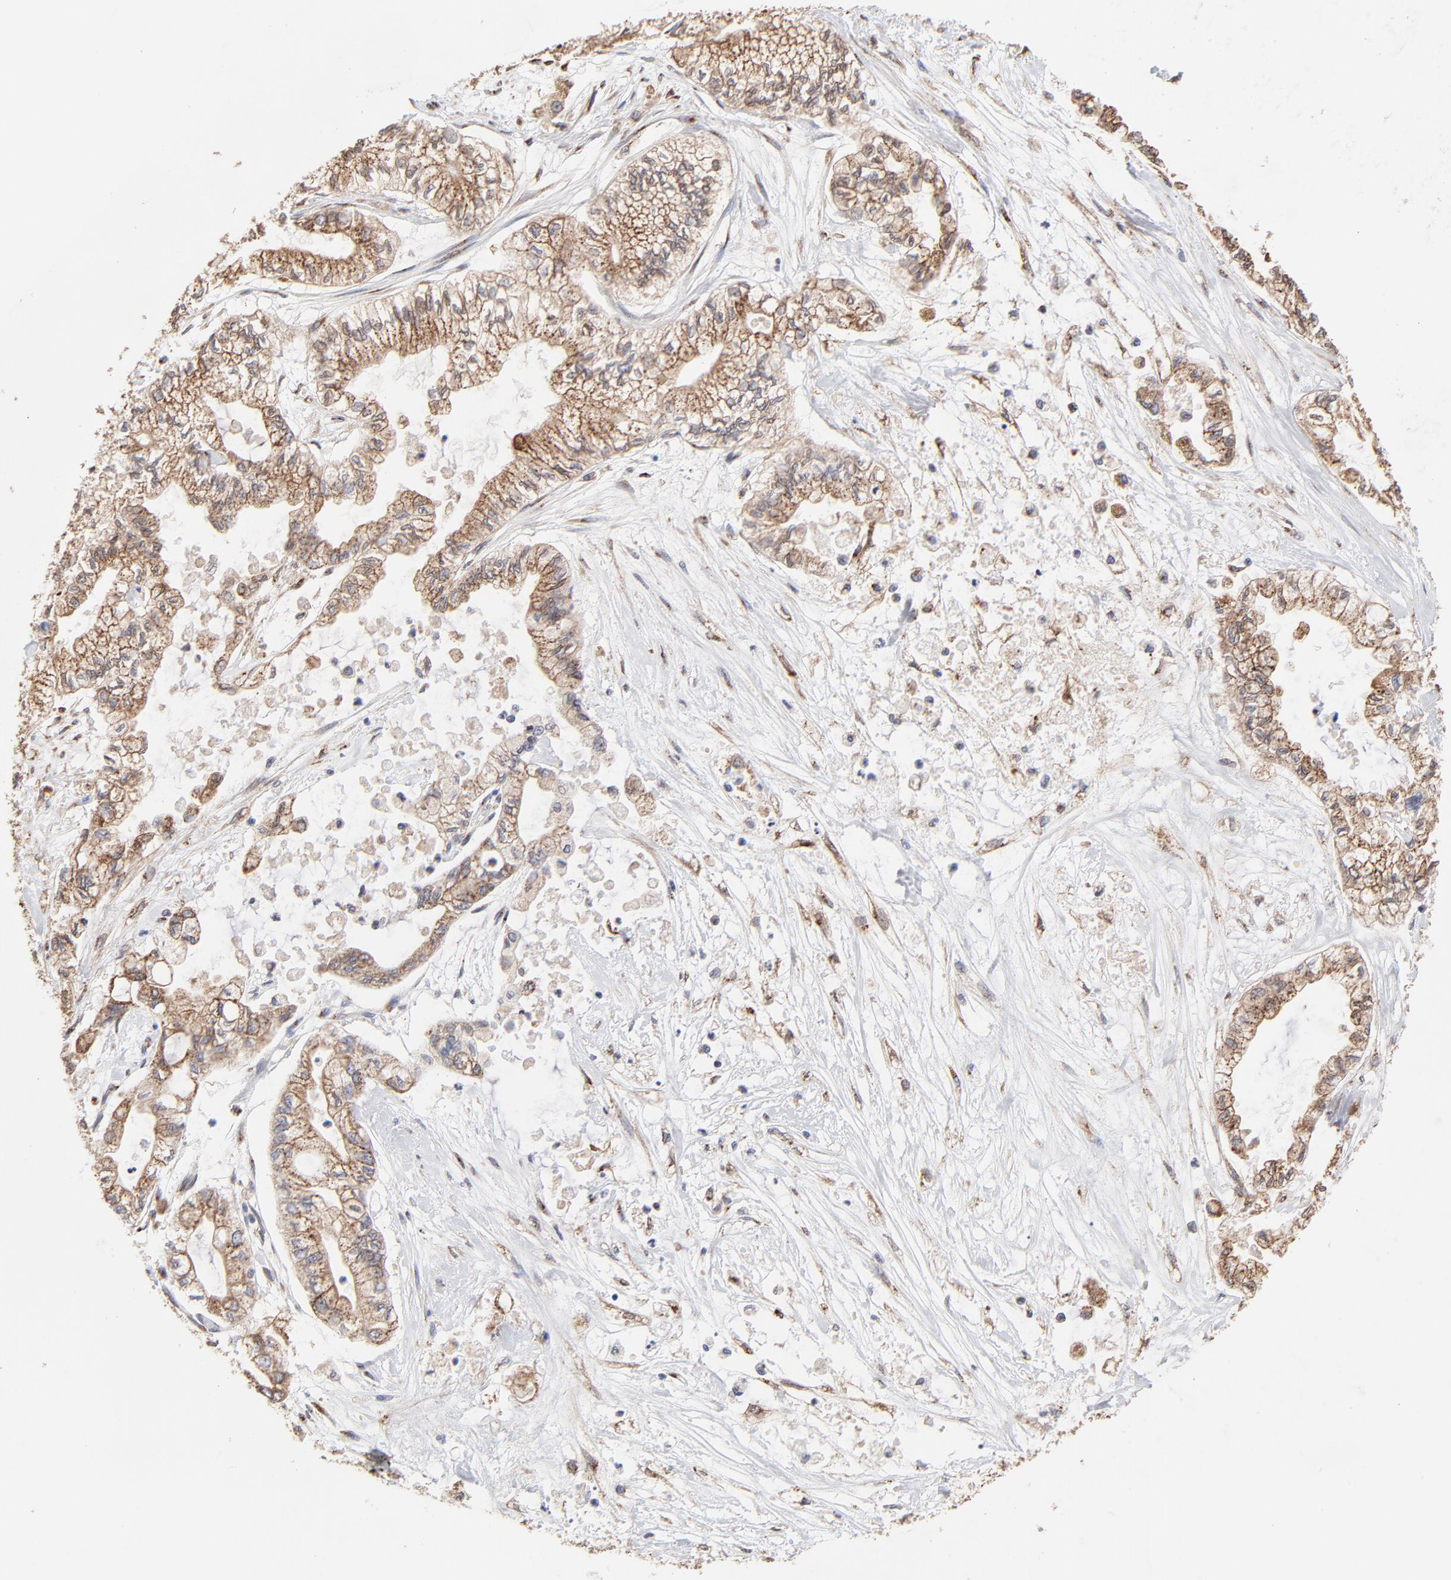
{"staining": {"intensity": "moderate", "quantity": ">75%", "location": "cytoplasmic/membranous"}, "tissue": "pancreatic cancer", "cell_type": "Tumor cells", "image_type": "cancer", "snomed": [{"axis": "morphology", "description": "Adenocarcinoma, NOS"}, {"axis": "topography", "description": "Pancreas"}], "caption": "Protein expression by immunohistochemistry shows moderate cytoplasmic/membranous staining in about >75% of tumor cells in pancreatic cancer.", "gene": "LMAN1", "patient": {"sex": "male", "age": 79}}